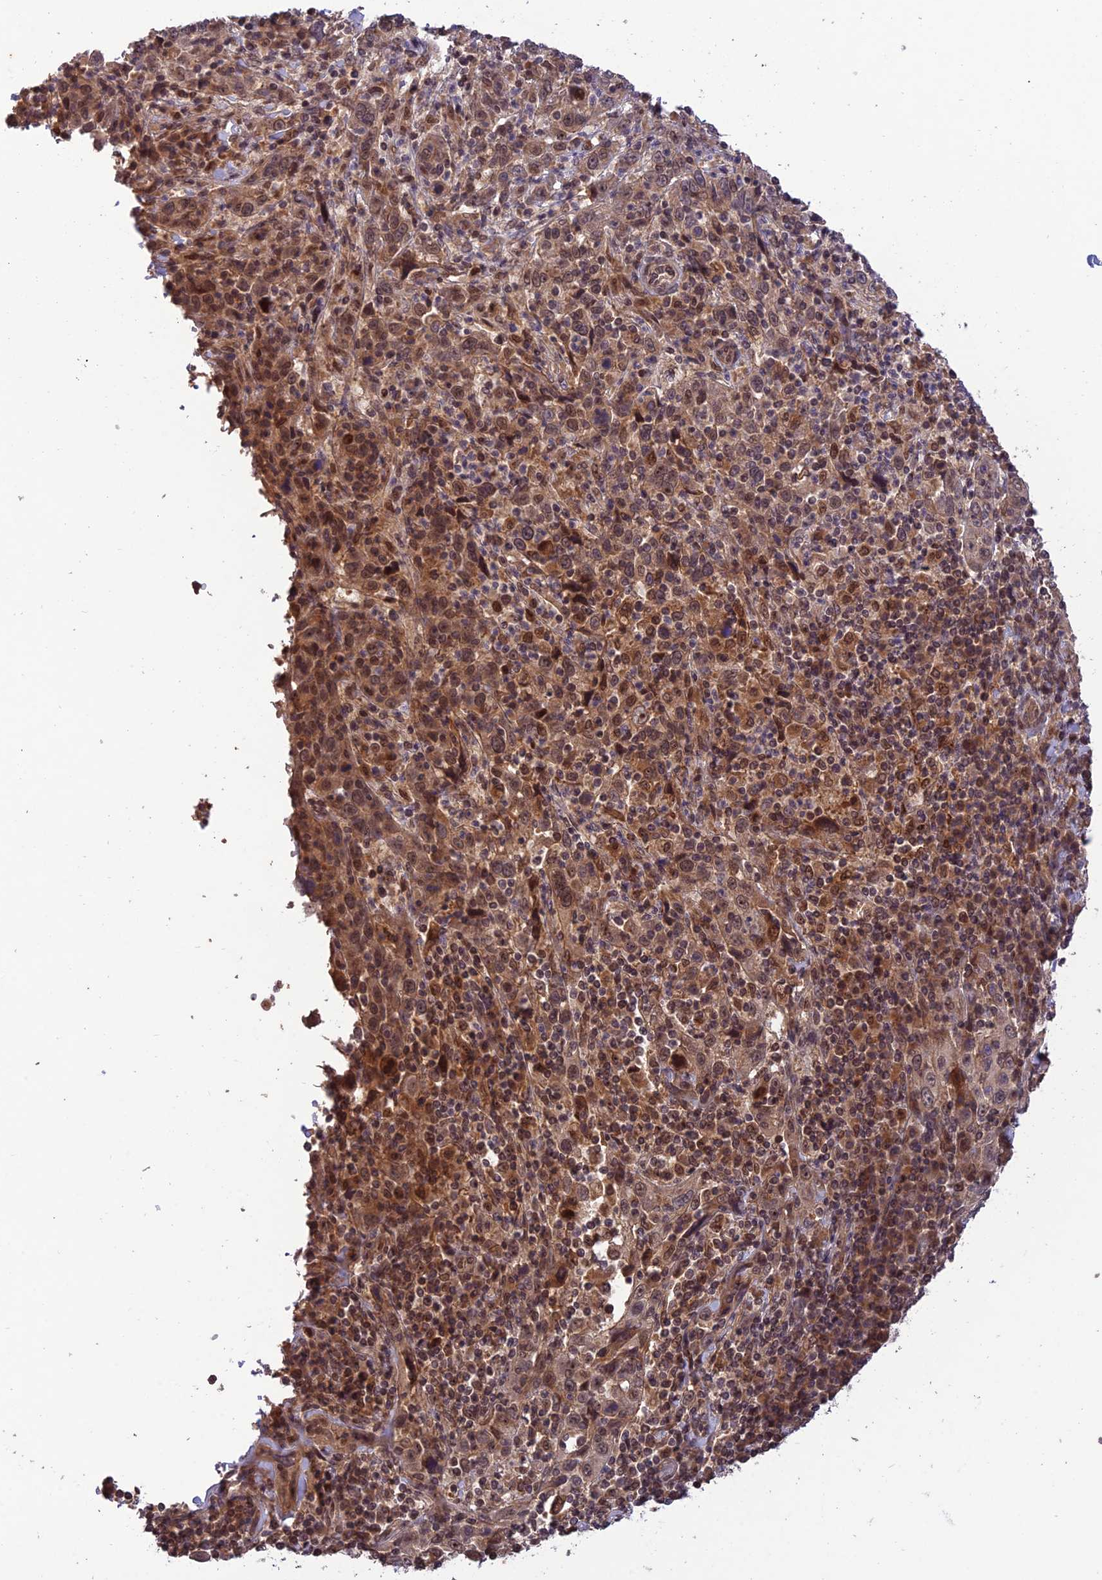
{"staining": {"intensity": "moderate", "quantity": ">75%", "location": "cytoplasmic/membranous,nuclear"}, "tissue": "cervical cancer", "cell_type": "Tumor cells", "image_type": "cancer", "snomed": [{"axis": "morphology", "description": "Squamous cell carcinoma, NOS"}, {"axis": "topography", "description": "Cervix"}], "caption": "A medium amount of moderate cytoplasmic/membranous and nuclear positivity is appreciated in about >75% of tumor cells in cervical squamous cell carcinoma tissue. Using DAB (brown) and hematoxylin (blue) stains, captured at high magnification using brightfield microscopy.", "gene": "REV1", "patient": {"sex": "female", "age": 46}}